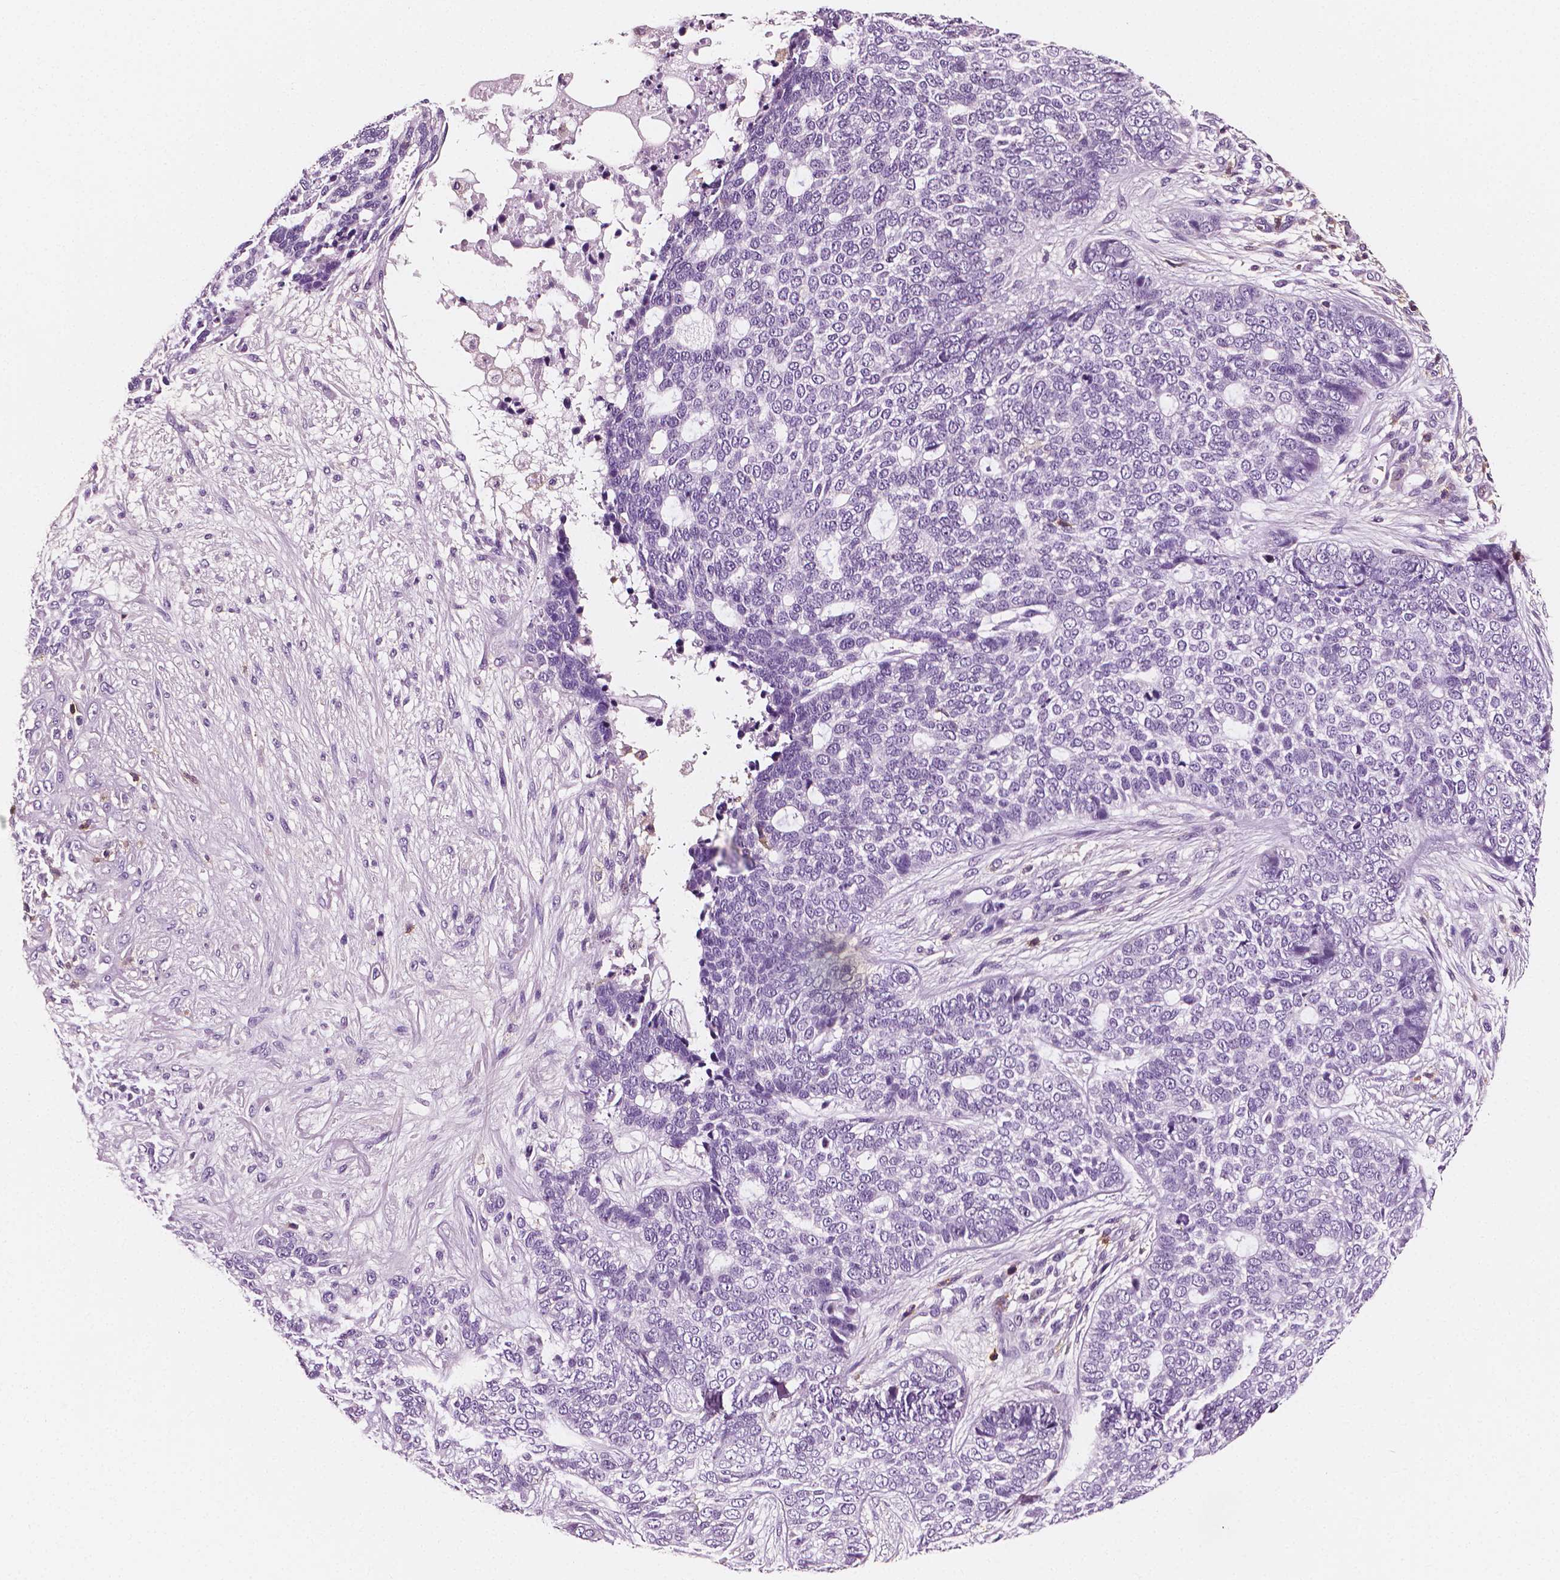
{"staining": {"intensity": "negative", "quantity": "none", "location": "none"}, "tissue": "skin cancer", "cell_type": "Tumor cells", "image_type": "cancer", "snomed": [{"axis": "morphology", "description": "Basal cell carcinoma"}, {"axis": "topography", "description": "Skin"}], "caption": "IHC of skin cancer (basal cell carcinoma) demonstrates no staining in tumor cells. Nuclei are stained in blue.", "gene": "PTPRC", "patient": {"sex": "female", "age": 69}}